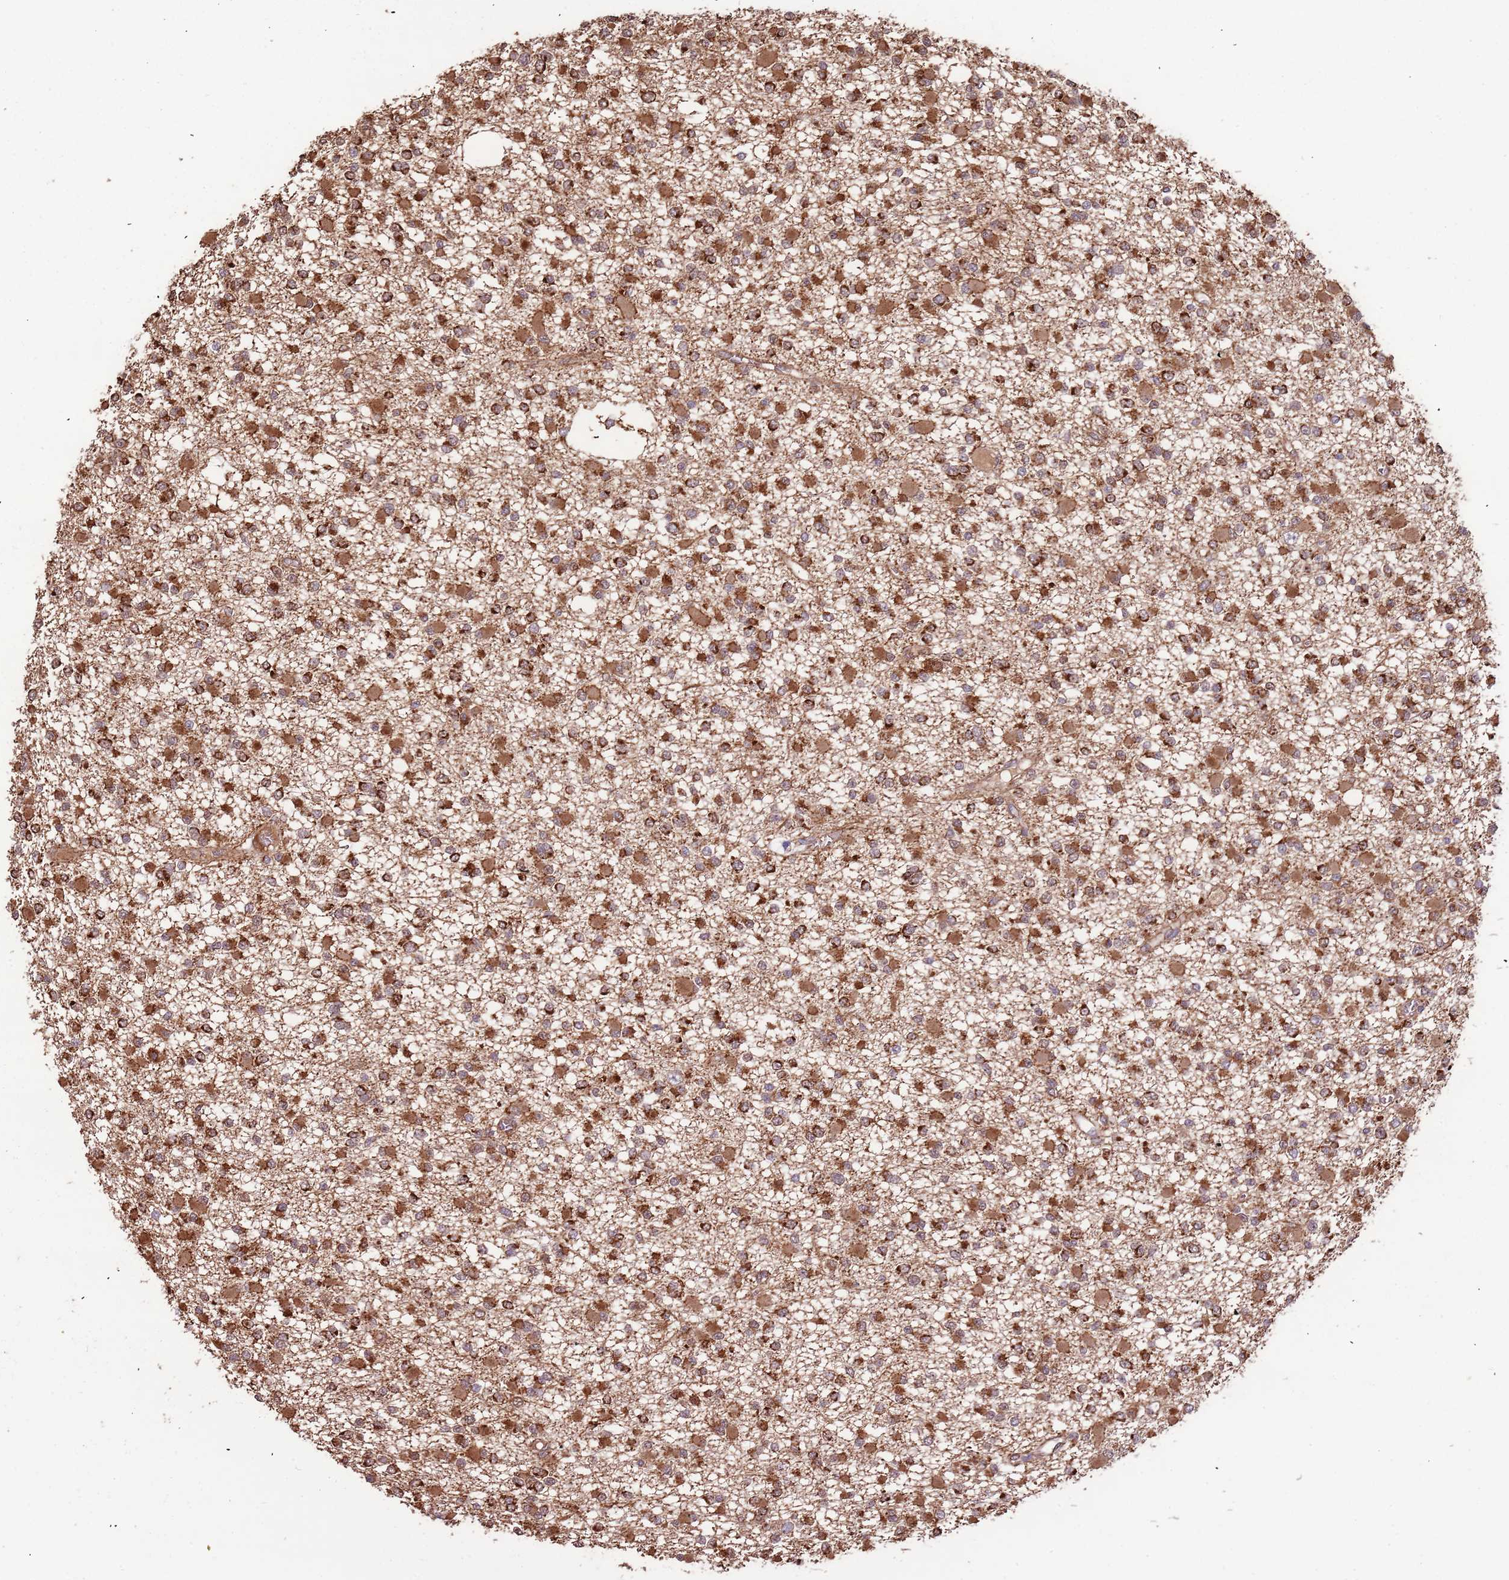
{"staining": {"intensity": "strong", "quantity": ">75%", "location": "cytoplasmic/membranous"}, "tissue": "glioma", "cell_type": "Tumor cells", "image_type": "cancer", "snomed": [{"axis": "morphology", "description": "Glioma, malignant, Low grade"}, {"axis": "topography", "description": "Brain"}], "caption": "A high-resolution image shows IHC staining of malignant low-grade glioma, which exhibits strong cytoplasmic/membranous expression in approximately >75% of tumor cells.", "gene": "IL17RD", "patient": {"sex": "female", "age": 22}}